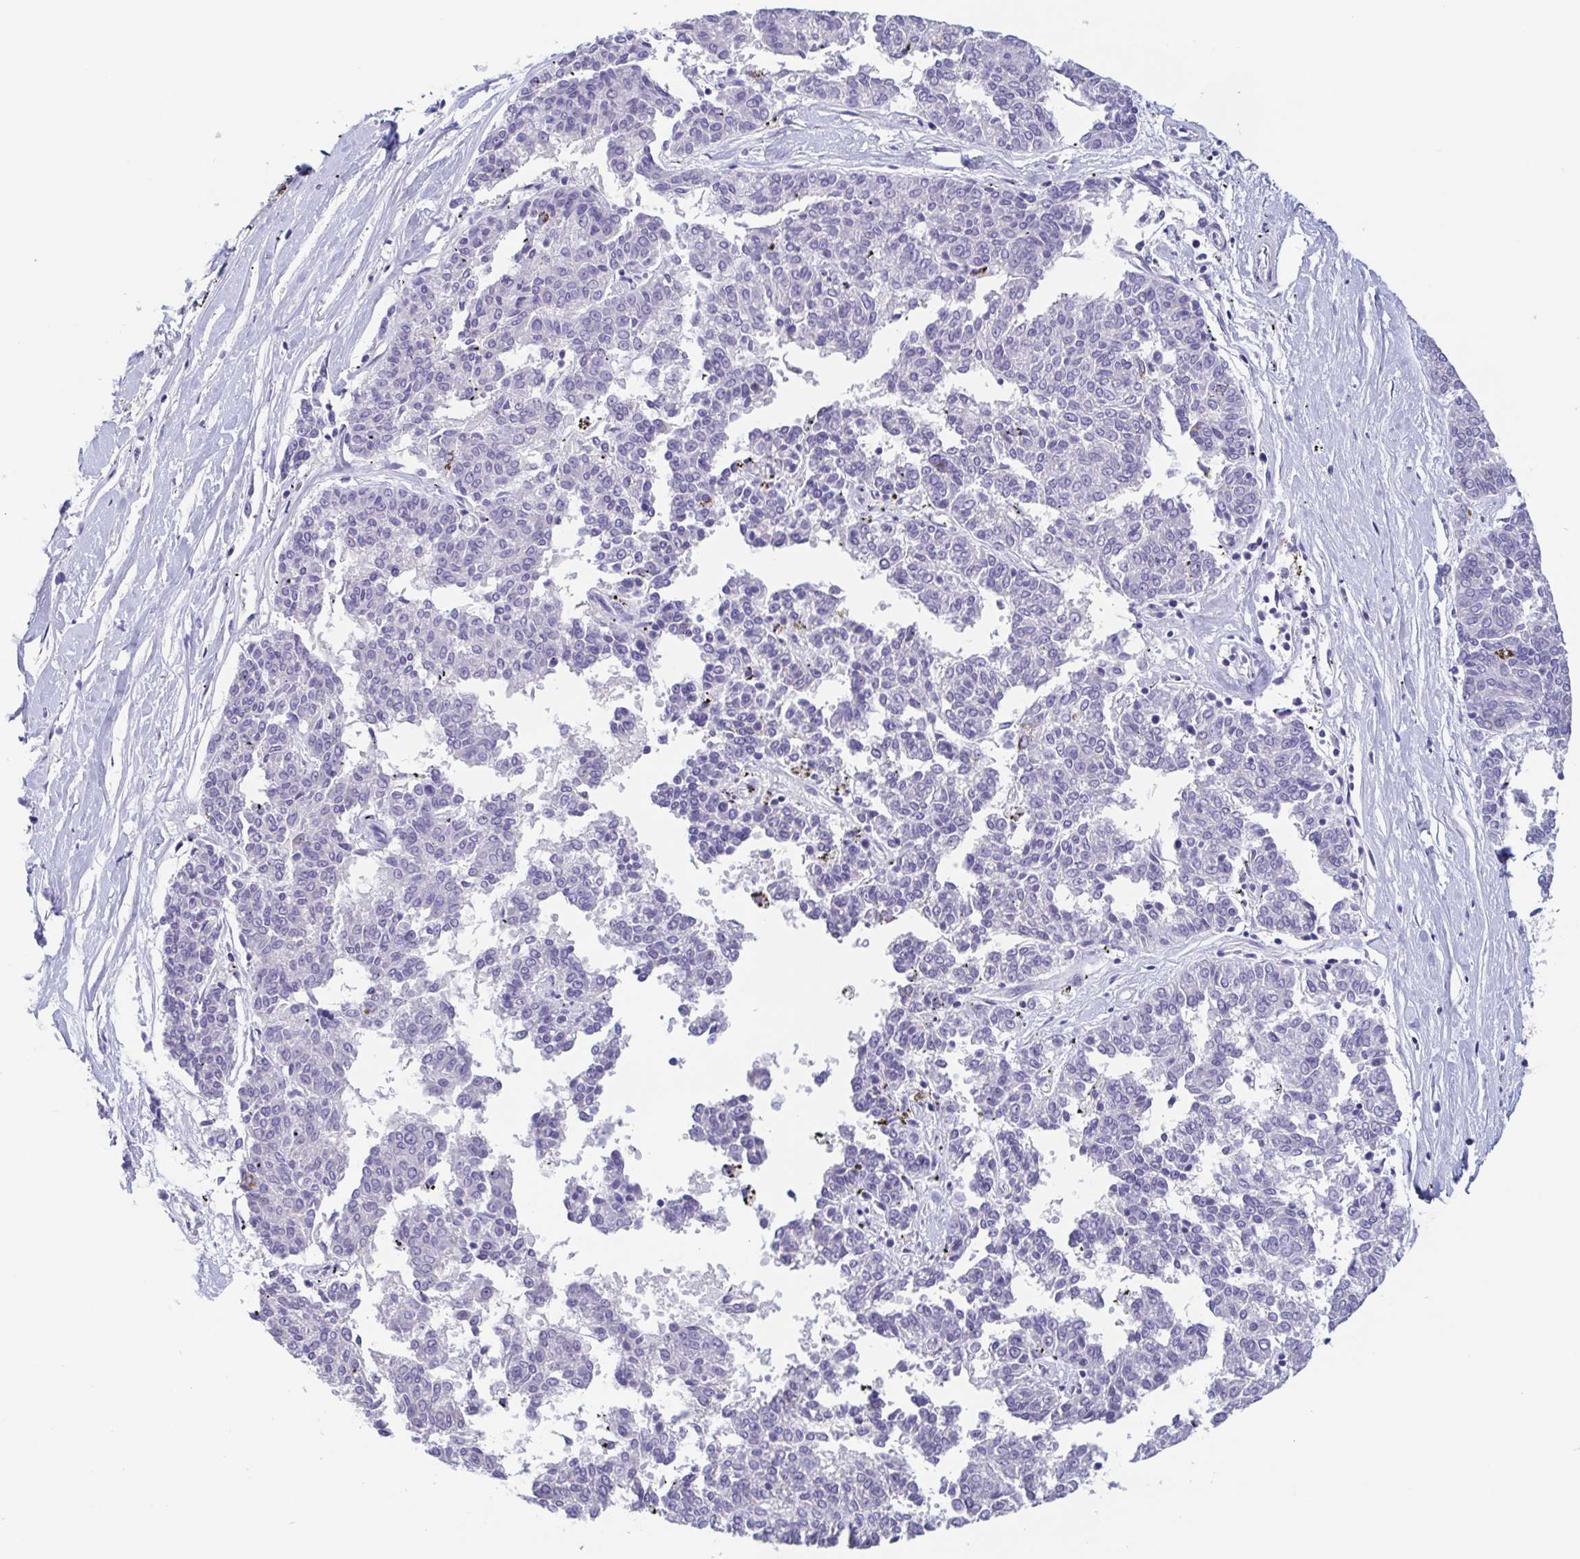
{"staining": {"intensity": "negative", "quantity": "none", "location": "none"}, "tissue": "melanoma", "cell_type": "Tumor cells", "image_type": "cancer", "snomed": [{"axis": "morphology", "description": "Malignant melanoma, NOS"}, {"axis": "topography", "description": "Skin"}], "caption": "High magnification brightfield microscopy of melanoma stained with DAB (brown) and counterstained with hematoxylin (blue): tumor cells show no significant expression.", "gene": "TREH", "patient": {"sex": "female", "age": 72}}